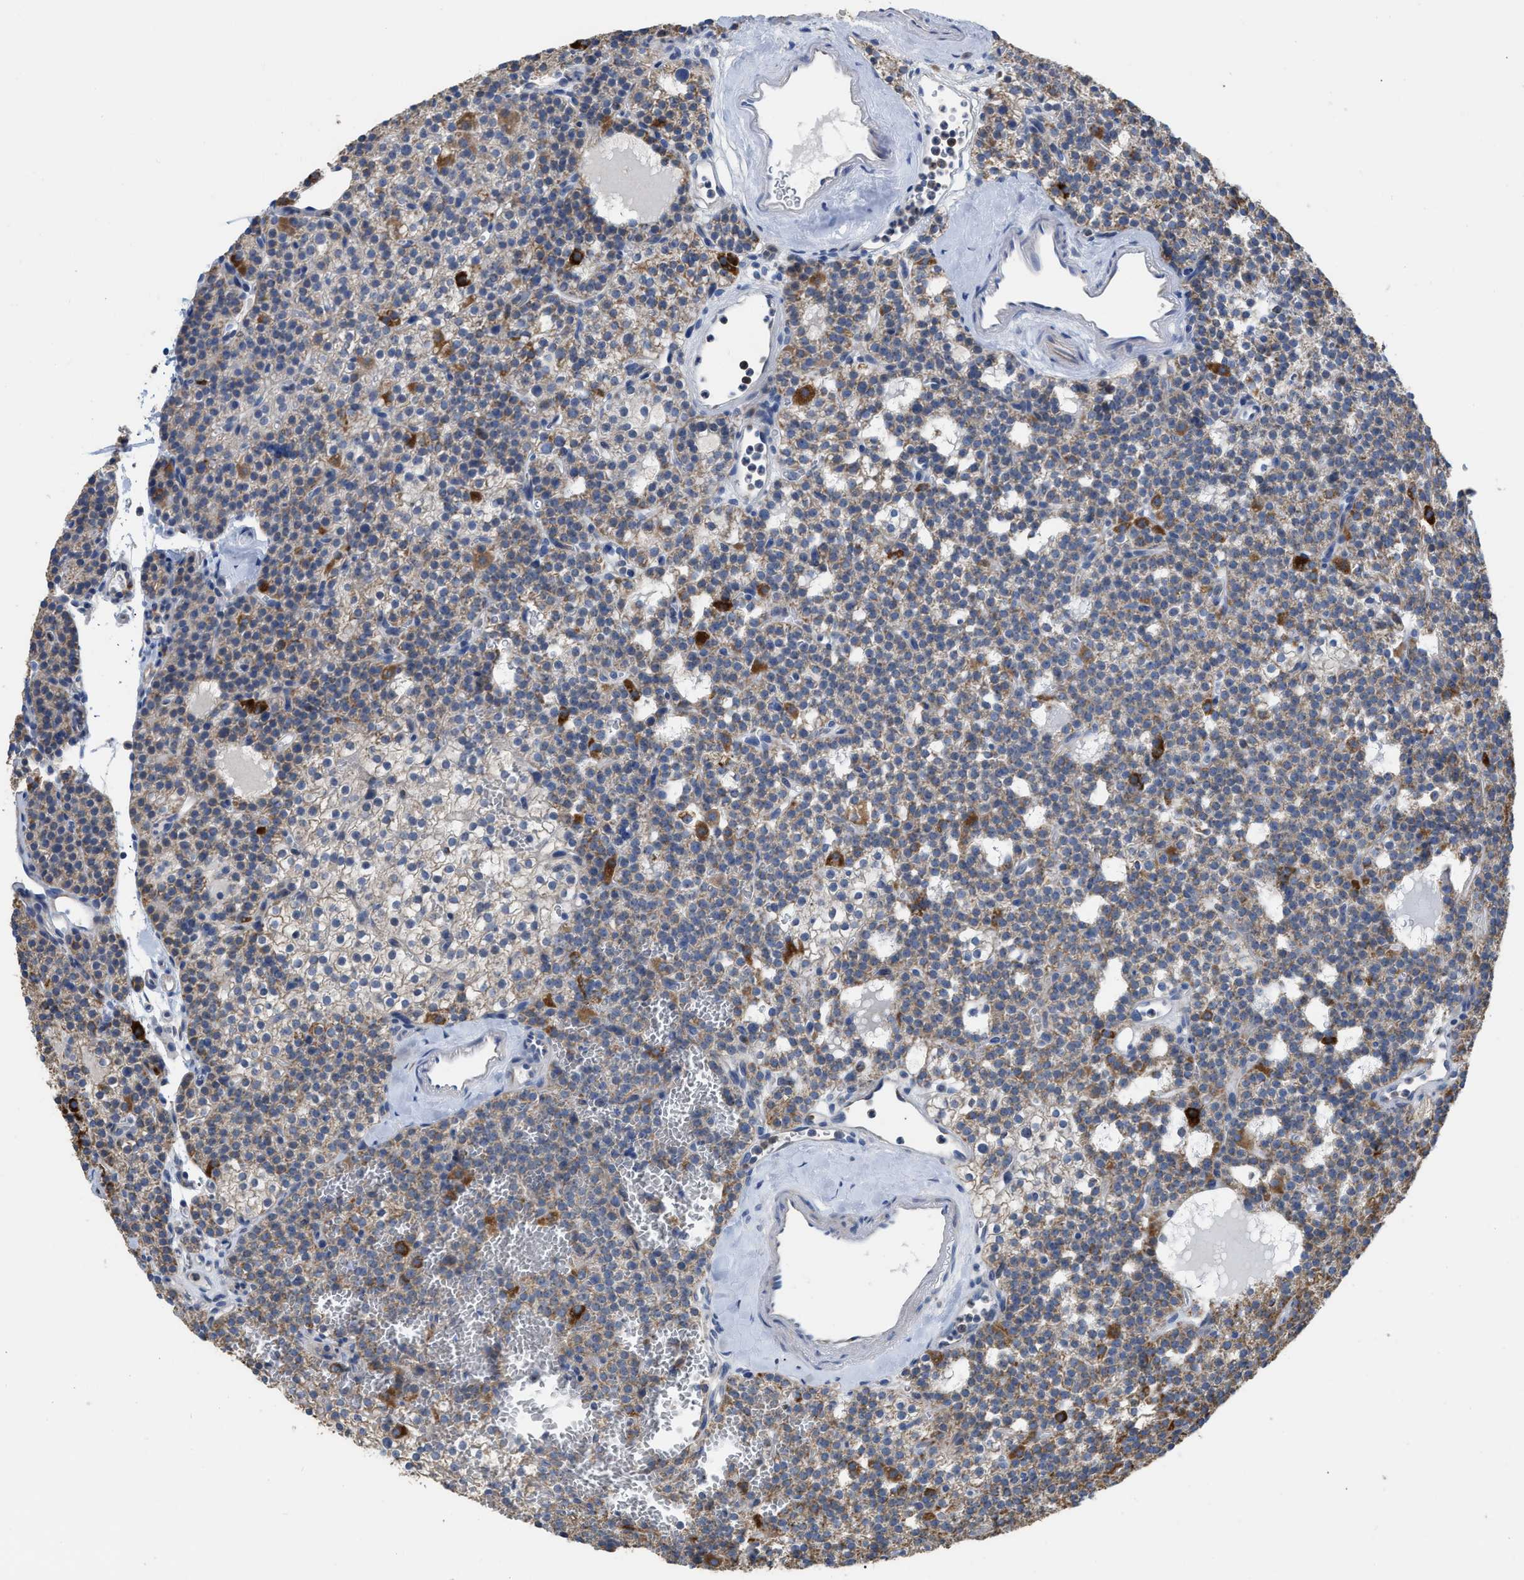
{"staining": {"intensity": "strong", "quantity": "25%-75%", "location": "cytoplasmic/membranous"}, "tissue": "parathyroid gland", "cell_type": "Glandular cells", "image_type": "normal", "snomed": [{"axis": "morphology", "description": "Normal tissue, NOS"}, {"axis": "morphology", "description": "Adenoma, NOS"}, {"axis": "topography", "description": "Parathyroid gland"}], "caption": "A histopathology image showing strong cytoplasmic/membranous positivity in about 25%-75% of glandular cells in unremarkable parathyroid gland, as visualized by brown immunohistochemical staining.", "gene": "AK2", "patient": {"sex": "female", "age": 74}}